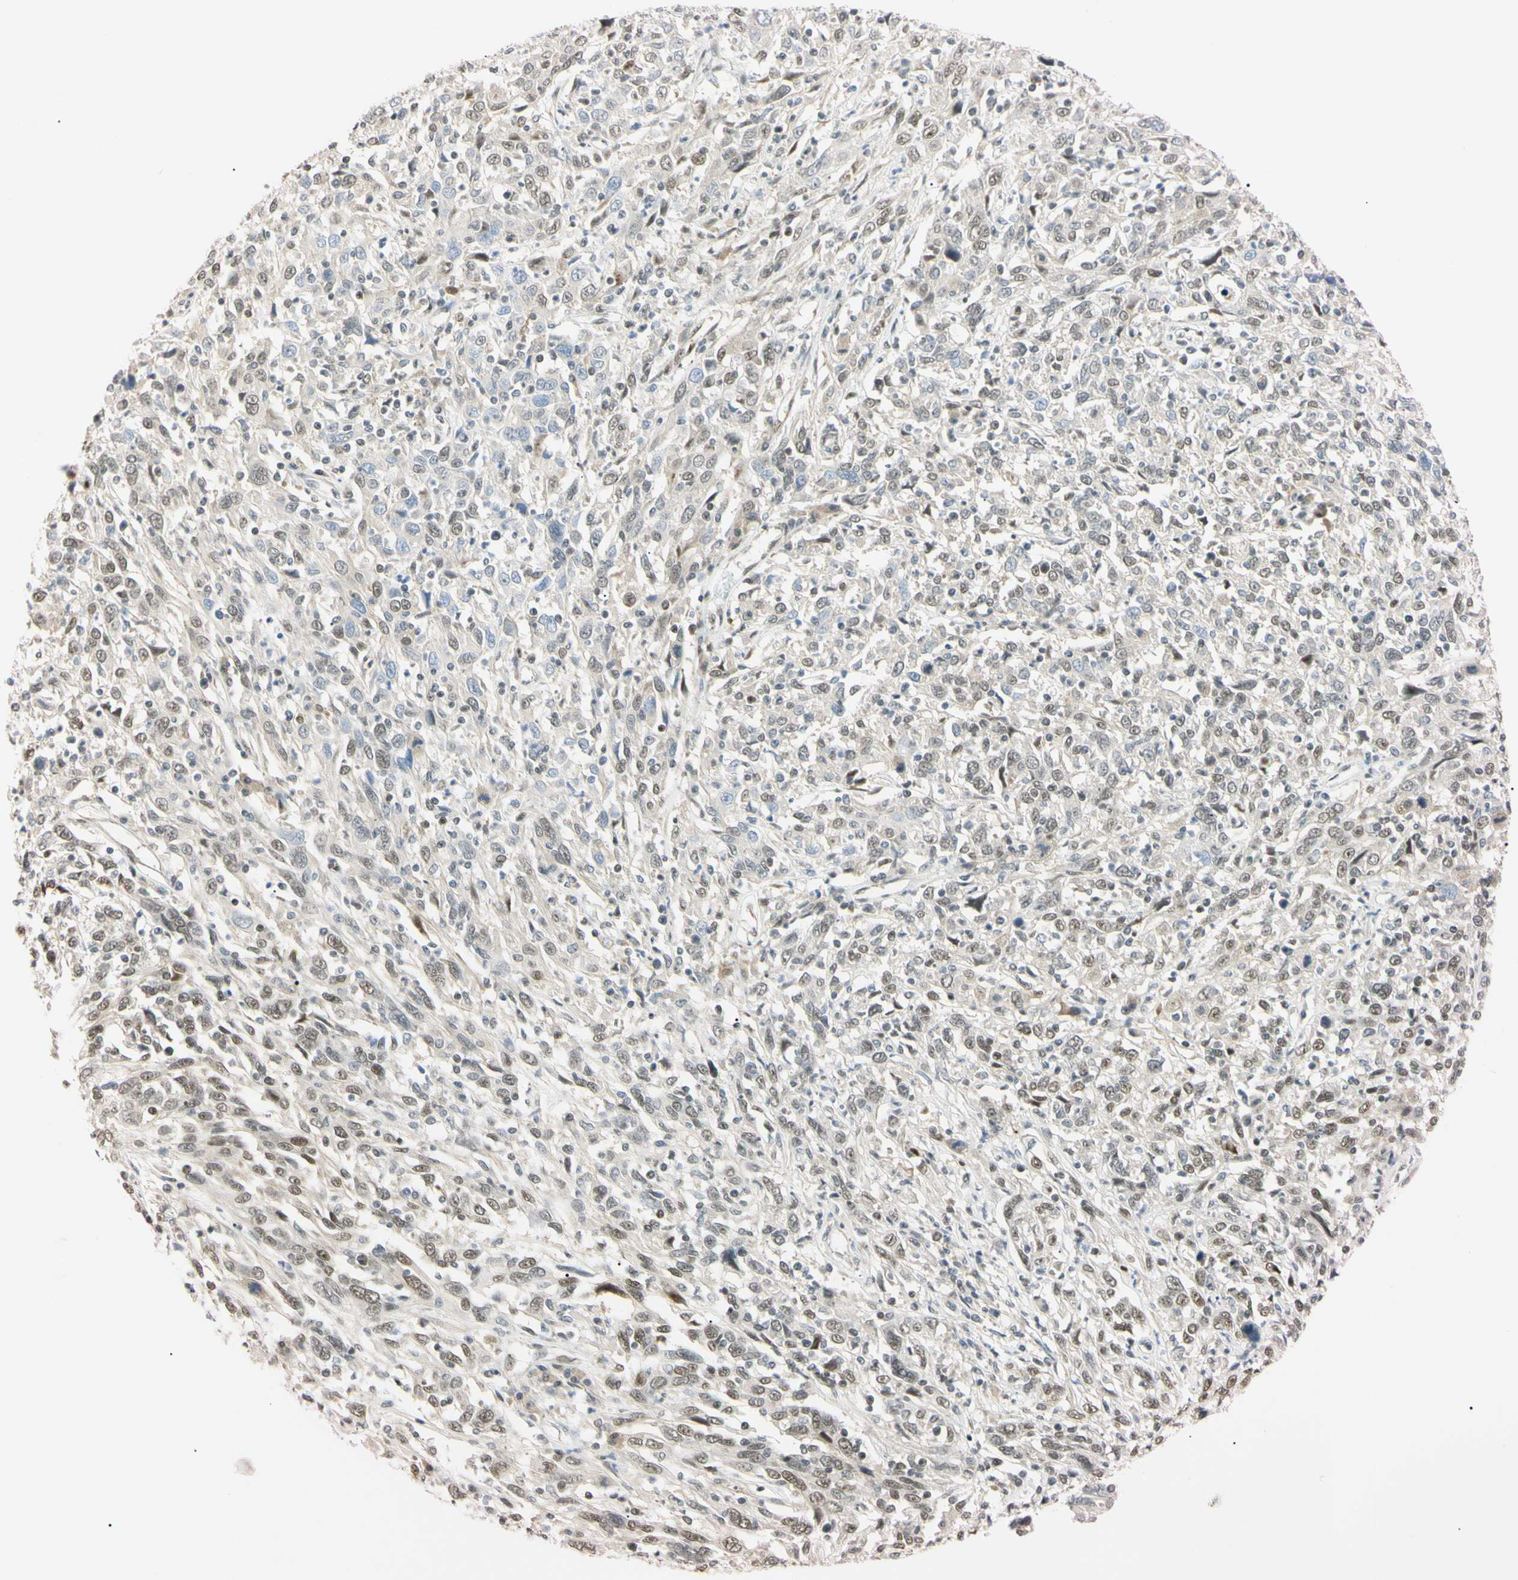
{"staining": {"intensity": "weak", "quantity": "25%-75%", "location": "nuclear"}, "tissue": "cervical cancer", "cell_type": "Tumor cells", "image_type": "cancer", "snomed": [{"axis": "morphology", "description": "Squamous cell carcinoma, NOS"}, {"axis": "topography", "description": "Cervix"}], "caption": "There is low levels of weak nuclear positivity in tumor cells of squamous cell carcinoma (cervical), as demonstrated by immunohistochemical staining (brown color).", "gene": "ZNF134", "patient": {"sex": "female", "age": 46}}